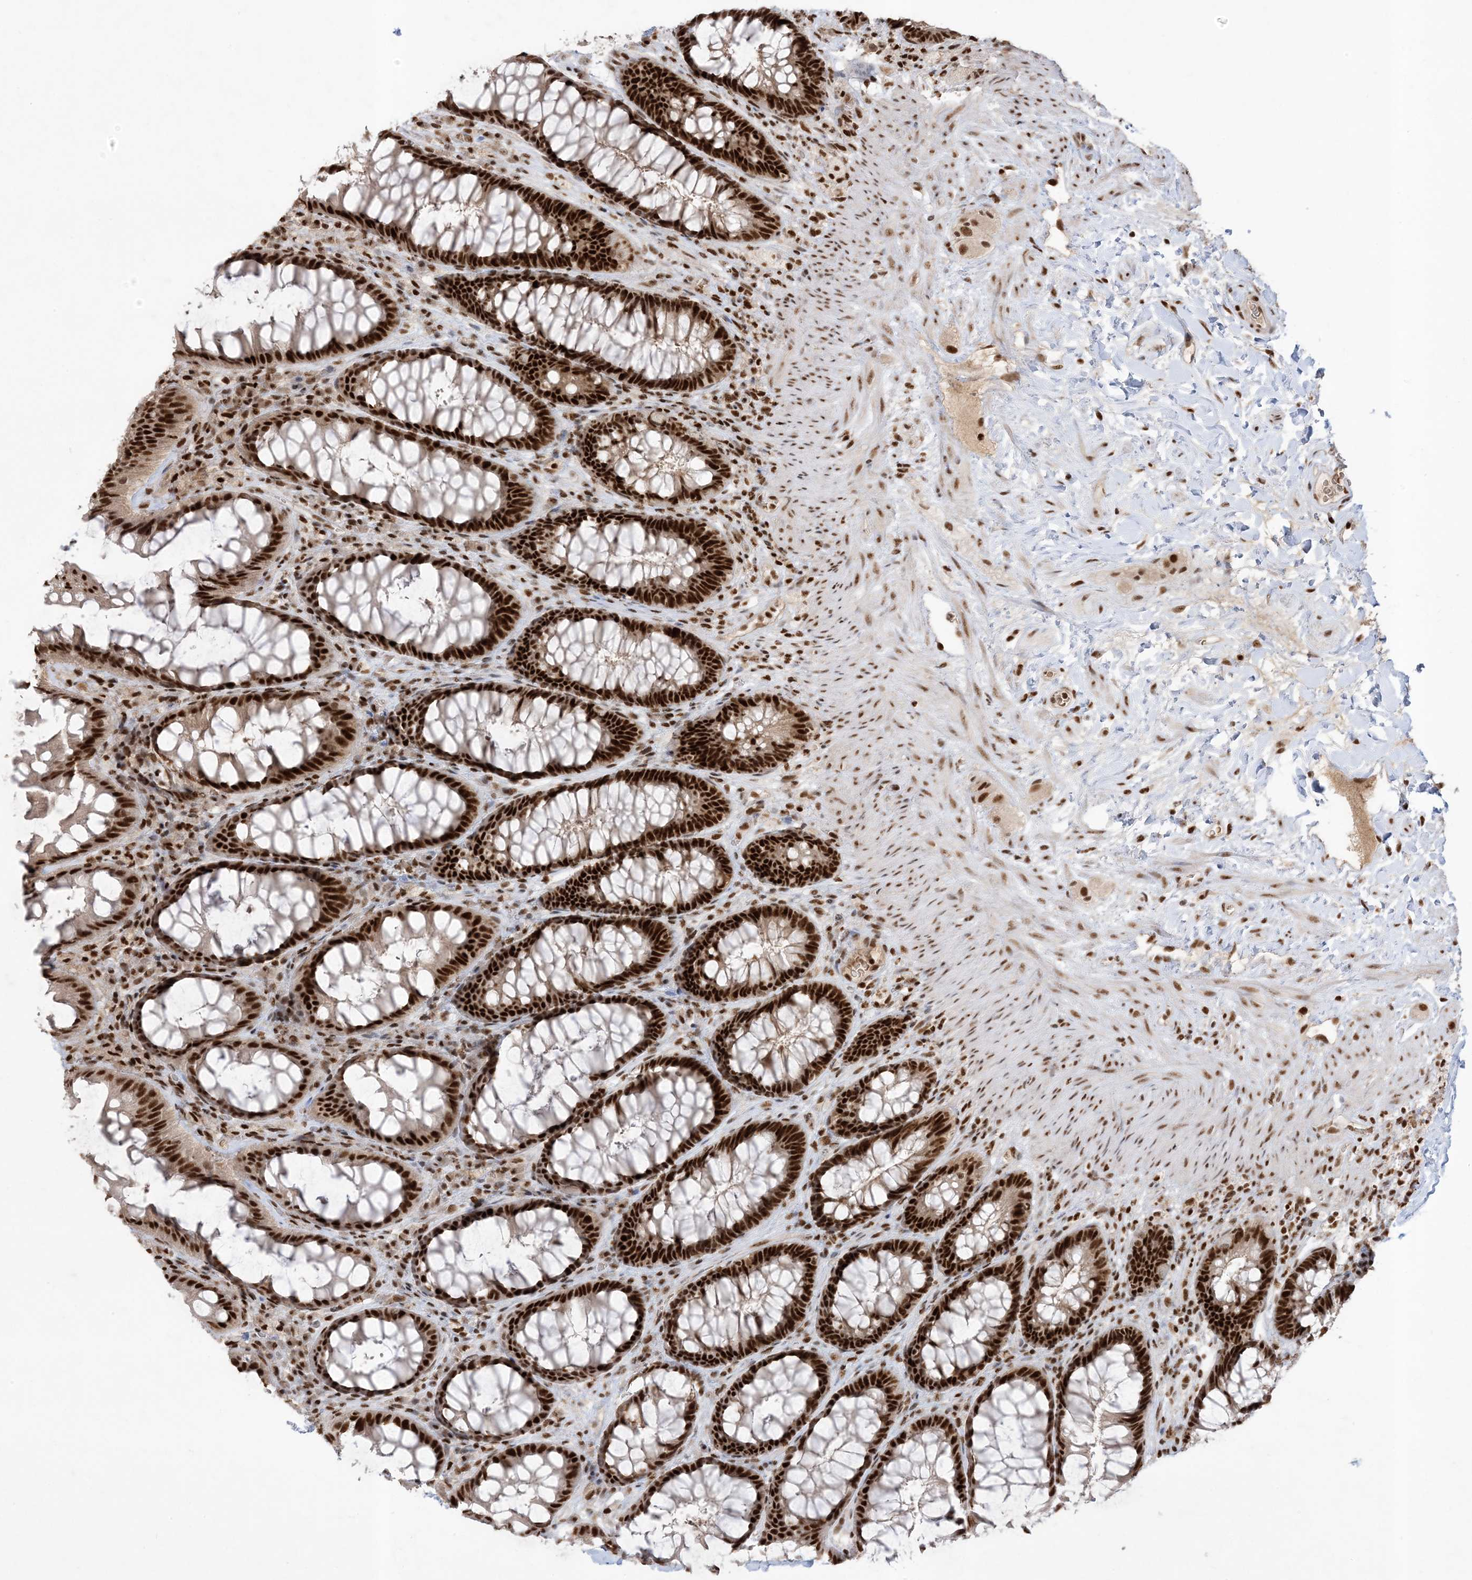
{"staining": {"intensity": "strong", "quantity": ">75%", "location": "nuclear"}, "tissue": "rectum", "cell_type": "Glandular cells", "image_type": "normal", "snomed": [{"axis": "morphology", "description": "Normal tissue, NOS"}, {"axis": "topography", "description": "Rectum"}], "caption": "Benign rectum demonstrates strong nuclear positivity in approximately >75% of glandular cells, visualized by immunohistochemistry. (Stains: DAB in brown, nuclei in blue, Microscopy: brightfield microscopy at high magnification).", "gene": "PPIL2", "patient": {"sex": "female", "age": 46}}